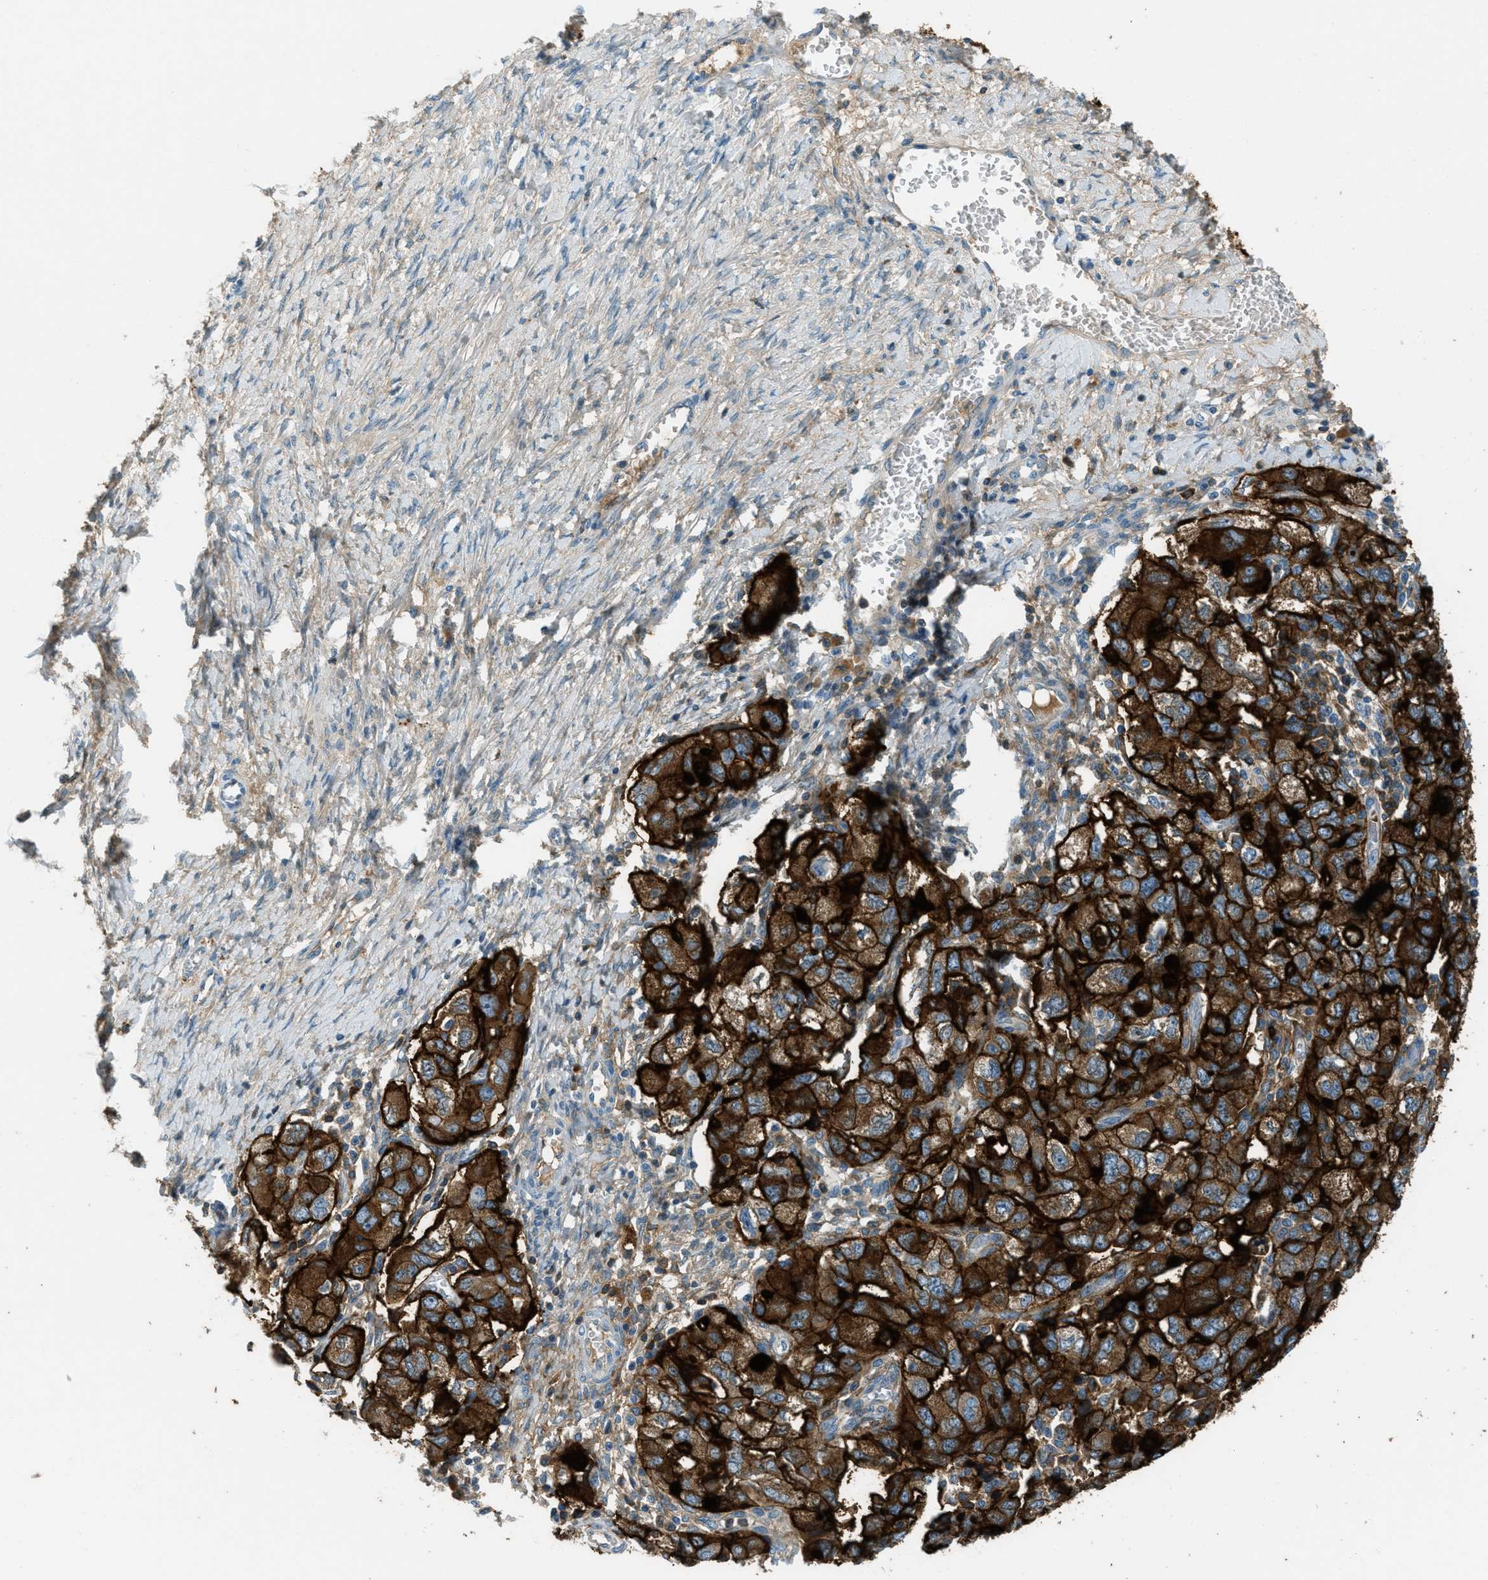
{"staining": {"intensity": "strong", "quantity": ">75%", "location": "cytoplasmic/membranous"}, "tissue": "ovarian cancer", "cell_type": "Tumor cells", "image_type": "cancer", "snomed": [{"axis": "morphology", "description": "Carcinoma, NOS"}, {"axis": "morphology", "description": "Cystadenocarcinoma, serous, NOS"}, {"axis": "topography", "description": "Ovary"}], "caption": "Immunohistochemical staining of ovarian carcinoma exhibits high levels of strong cytoplasmic/membranous protein positivity in approximately >75% of tumor cells.", "gene": "MSLN", "patient": {"sex": "female", "age": 69}}